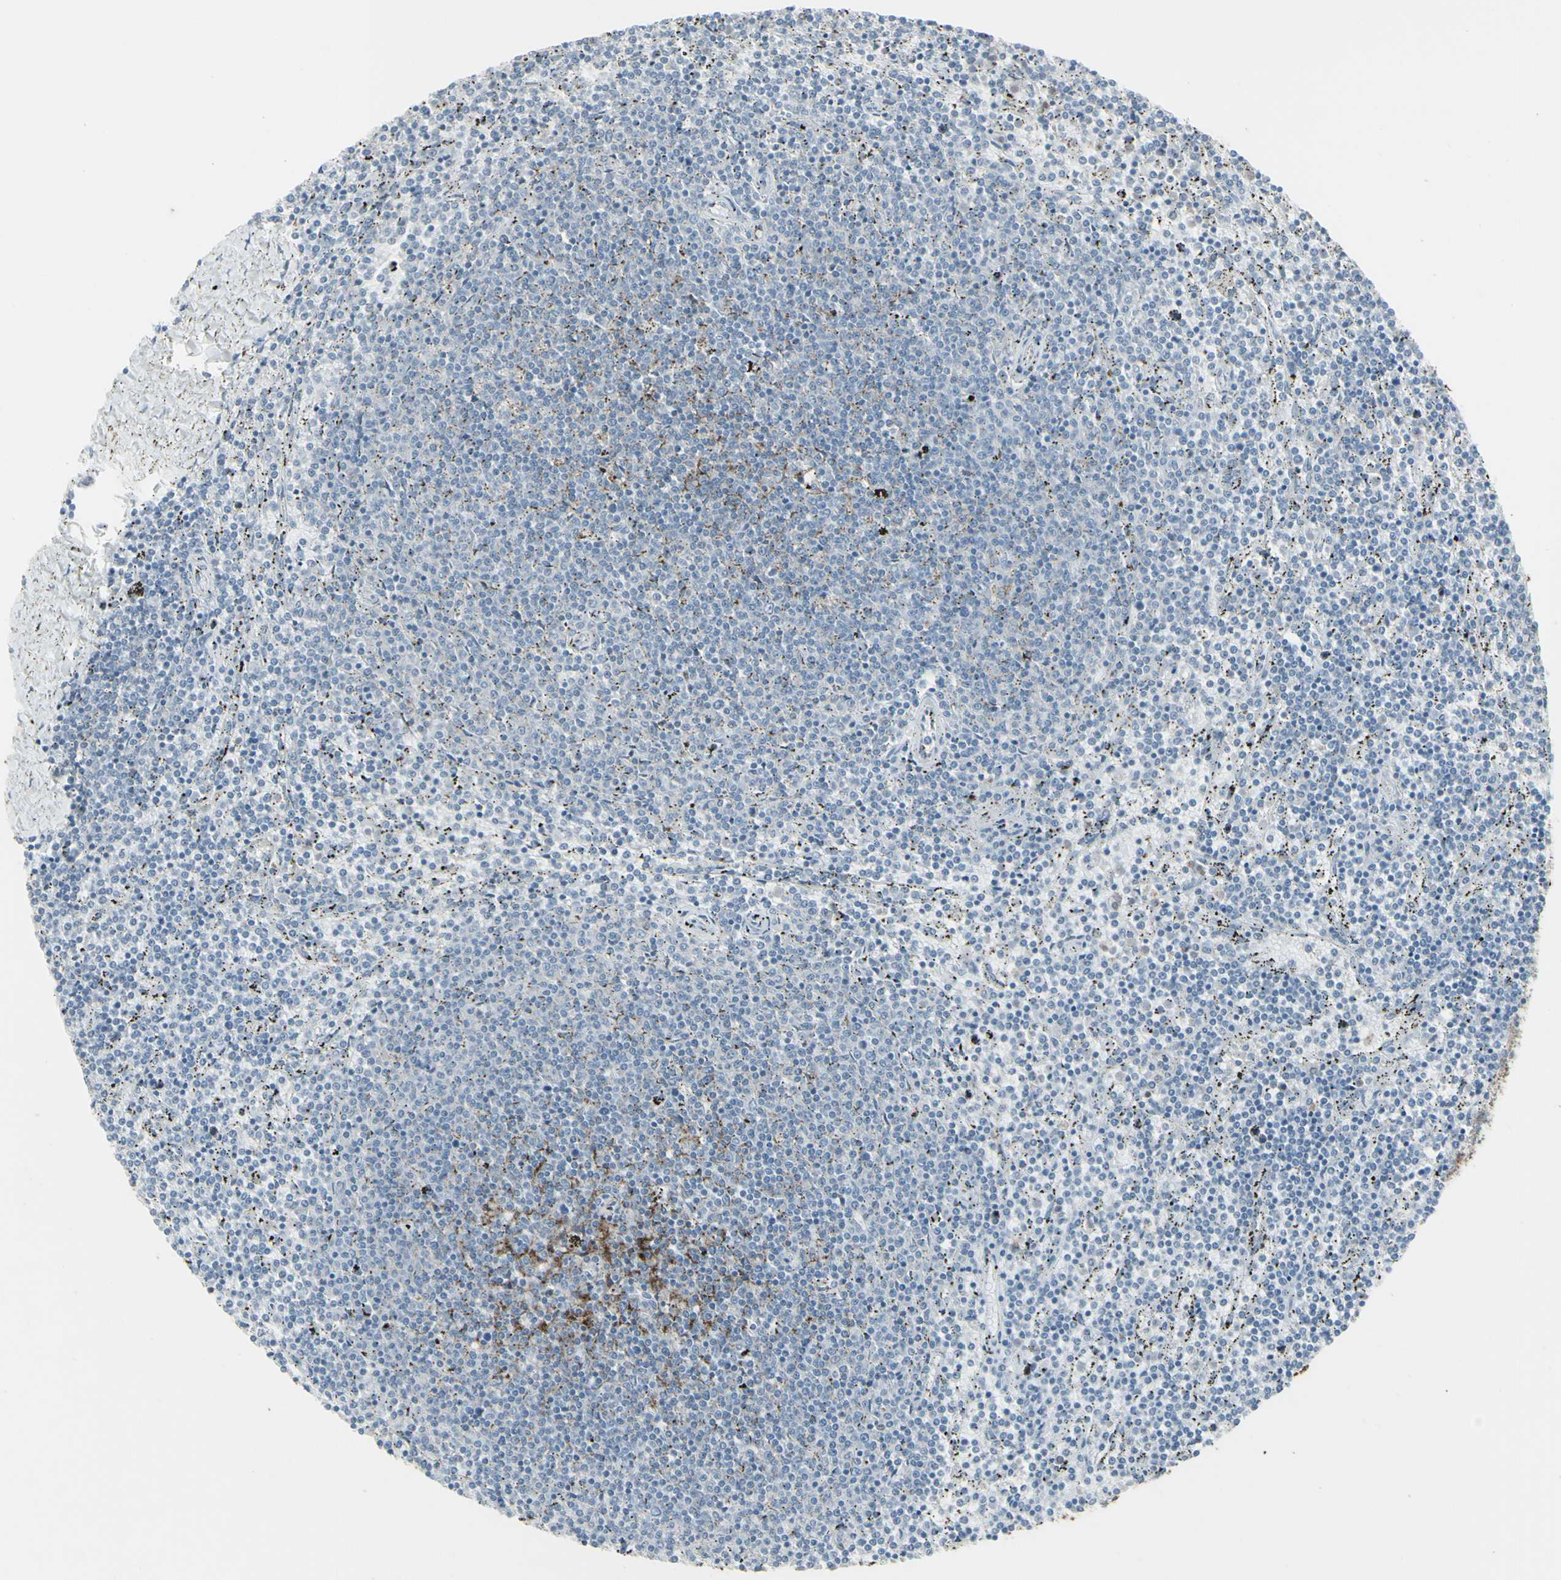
{"staining": {"intensity": "negative", "quantity": "none", "location": "none"}, "tissue": "lymphoma", "cell_type": "Tumor cells", "image_type": "cancer", "snomed": [{"axis": "morphology", "description": "Malignant lymphoma, non-Hodgkin's type, Low grade"}, {"axis": "topography", "description": "Spleen"}], "caption": "Photomicrograph shows no significant protein expression in tumor cells of lymphoma.", "gene": "GJA1", "patient": {"sex": "female", "age": 50}}